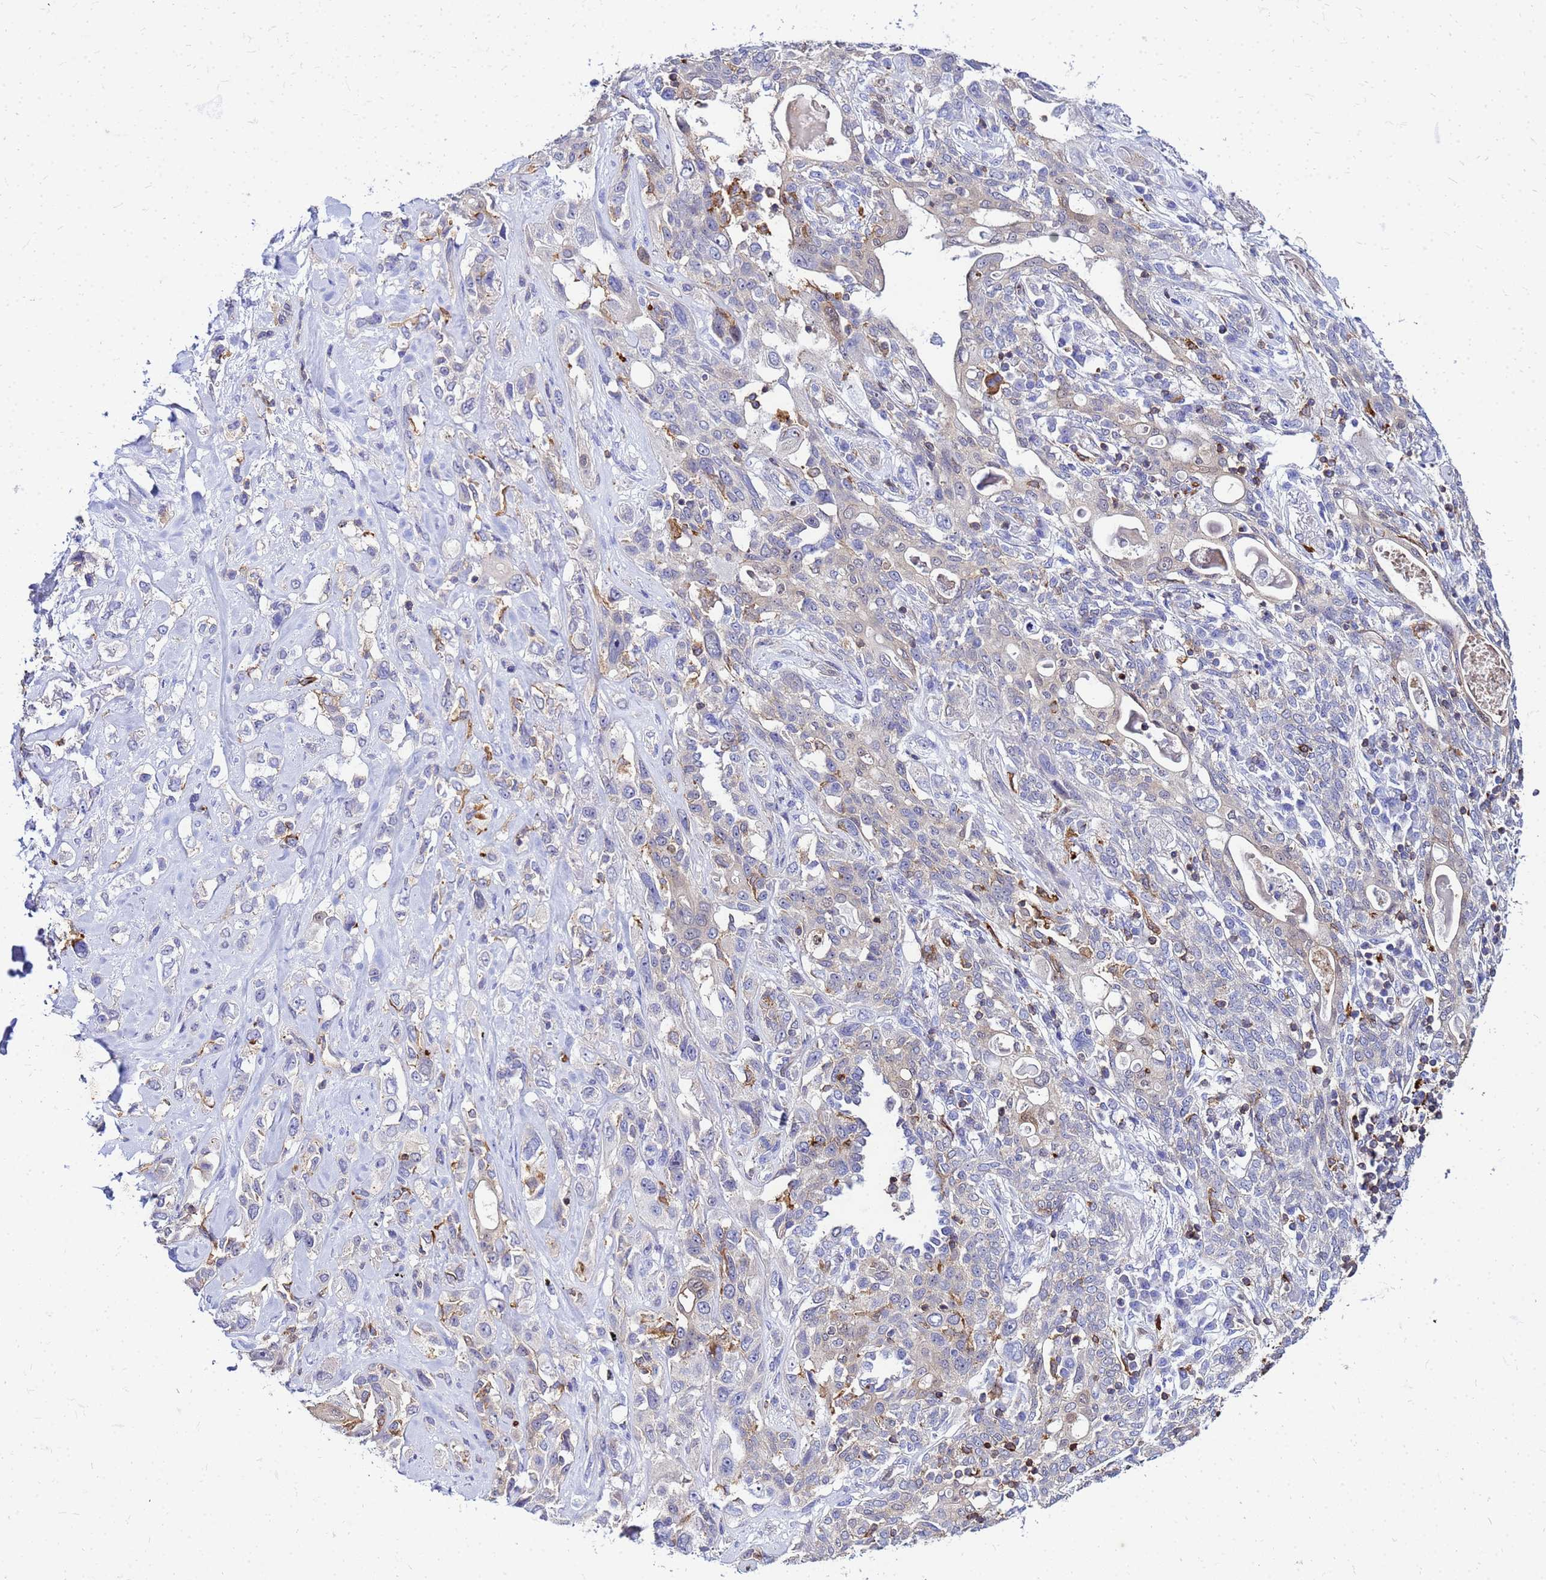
{"staining": {"intensity": "negative", "quantity": "none", "location": "none"}, "tissue": "lung cancer", "cell_type": "Tumor cells", "image_type": "cancer", "snomed": [{"axis": "morphology", "description": "Squamous cell carcinoma, NOS"}, {"axis": "topography", "description": "Lung"}], "caption": "Immunohistochemistry of human lung cancer (squamous cell carcinoma) shows no positivity in tumor cells.", "gene": "DBNDD2", "patient": {"sex": "female", "age": 70}}